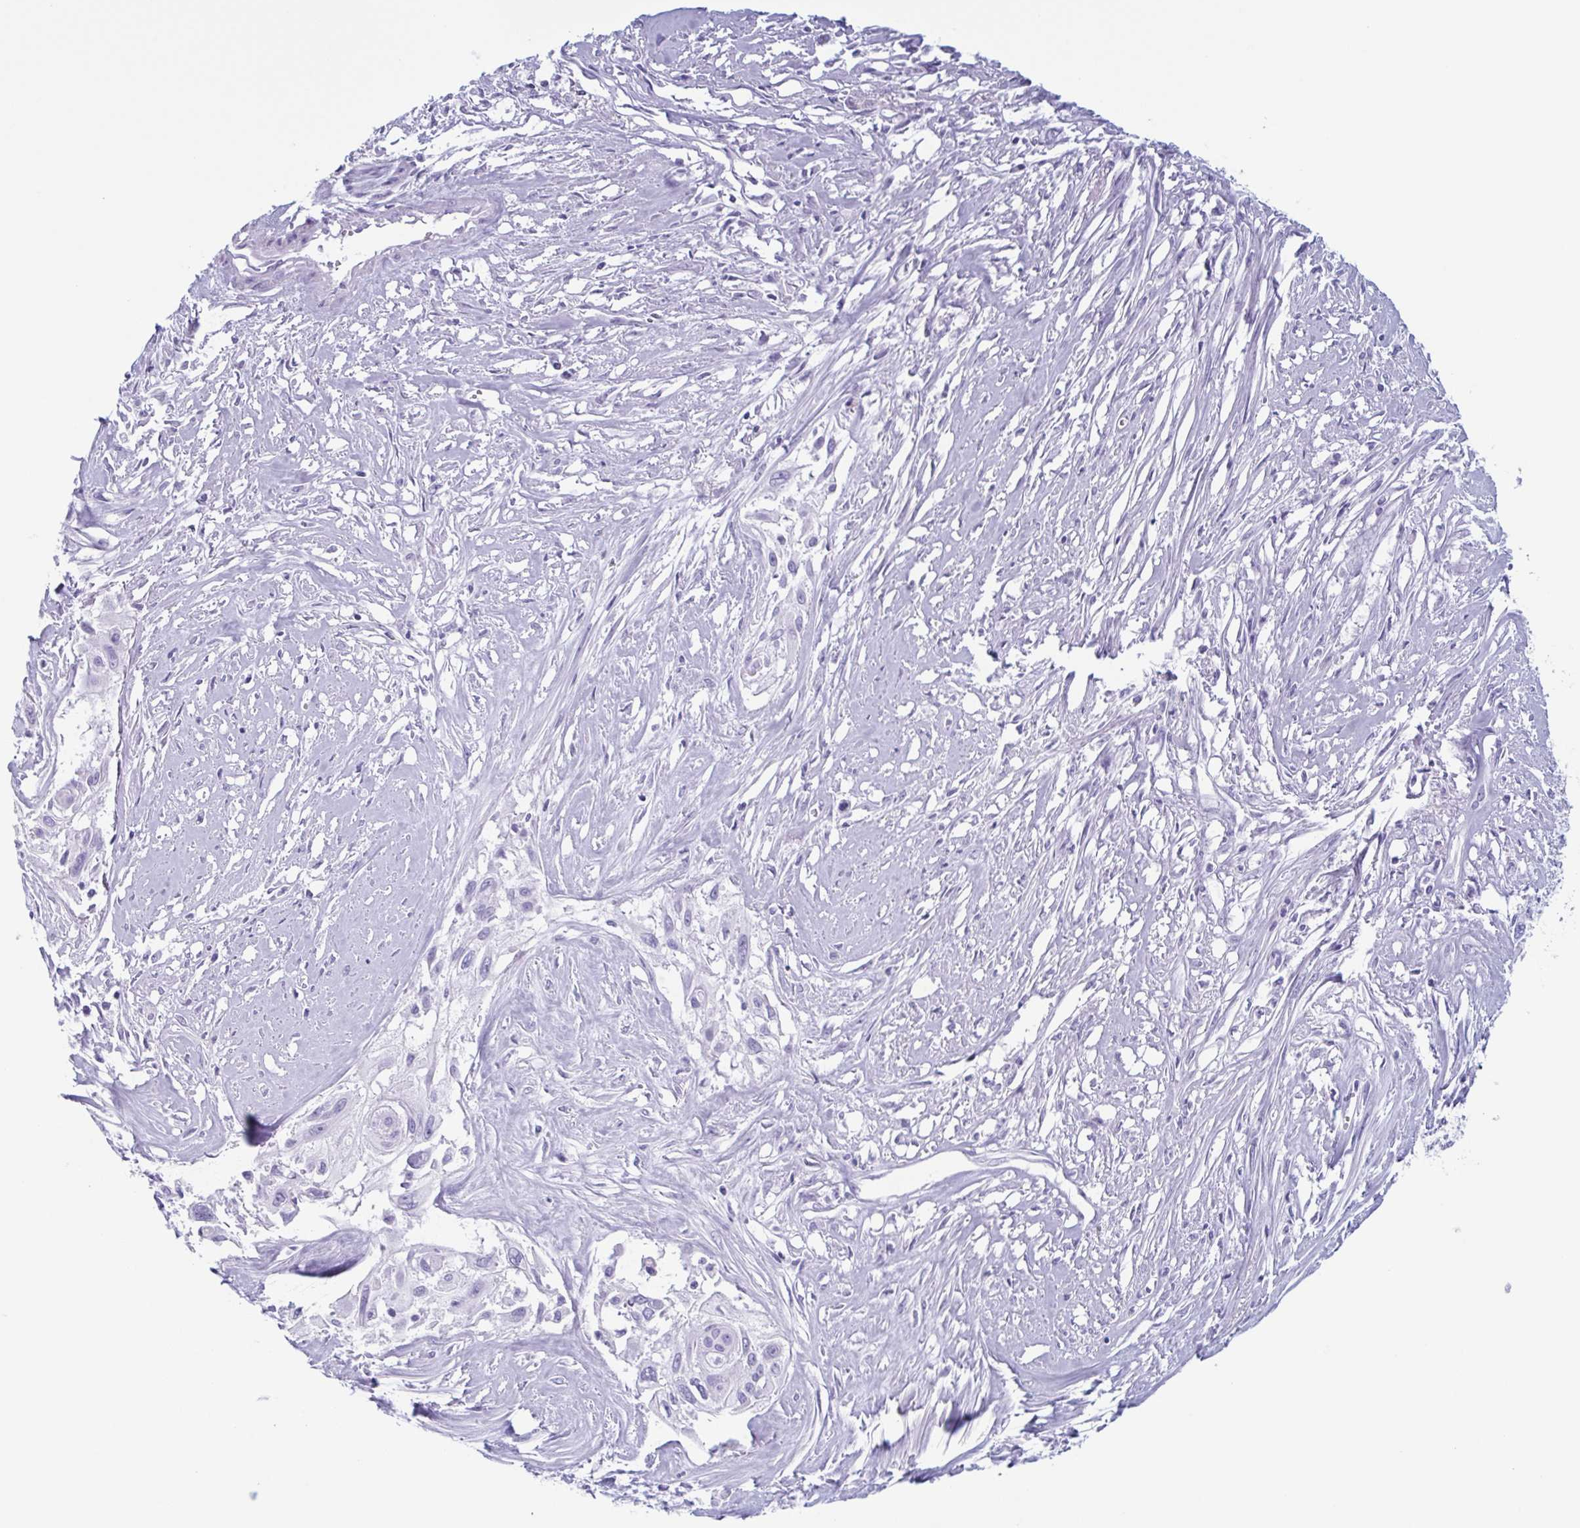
{"staining": {"intensity": "negative", "quantity": "none", "location": "none"}, "tissue": "cervical cancer", "cell_type": "Tumor cells", "image_type": "cancer", "snomed": [{"axis": "morphology", "description": "Squamous cell carcinoma, NOS"}, {"axis": "topography", "description": "Cervix"}], "caption": "Cervical cancer was stained to show a protein in brown. There is no significant expression in tumor cells. (Immunohistochemistry, brightfield microscopy, high magnification).", "gene": "ENKUR", "patient": {"sex": "female", "age": 49}}